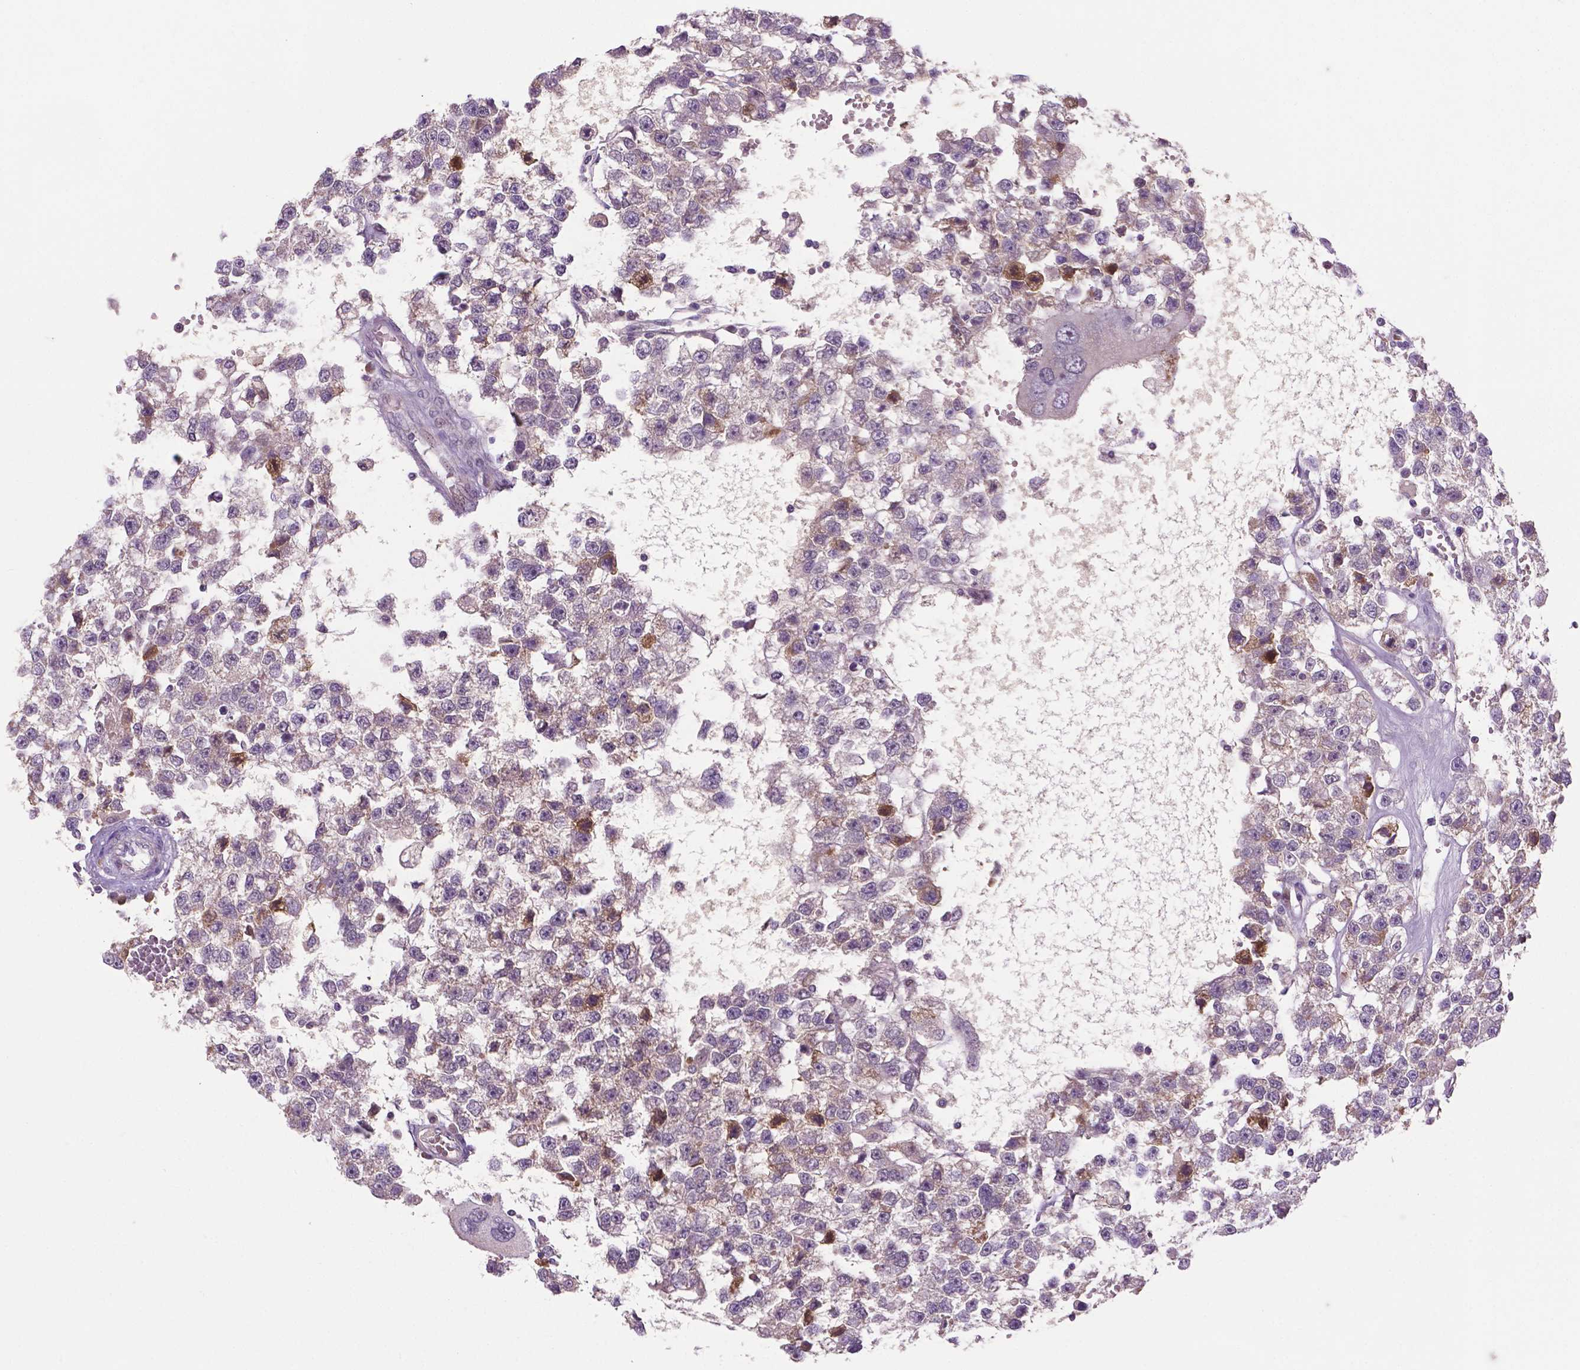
{"staining": {"intensity": "moderate", "quantity": "<25%", "location": "cytoplasmic/membranous,nuclear"}, "tissue": "testis cancer", "cell_type": "Tumor cells", "image_type": "cancer", "snomed": [{"axis": "morphology", "description": "Seminoma, NOS"}, {"axis": "topography", "description": "Testis"}], "caption": "Brown immunohistochemical staining in human testis seminoma shows moderate cytoplasmic/membranous and nuclear positivity in approximately <25% of tumor cells.", "gene": "FBLN1", "patient": {"sex": "male", "age": 34}}